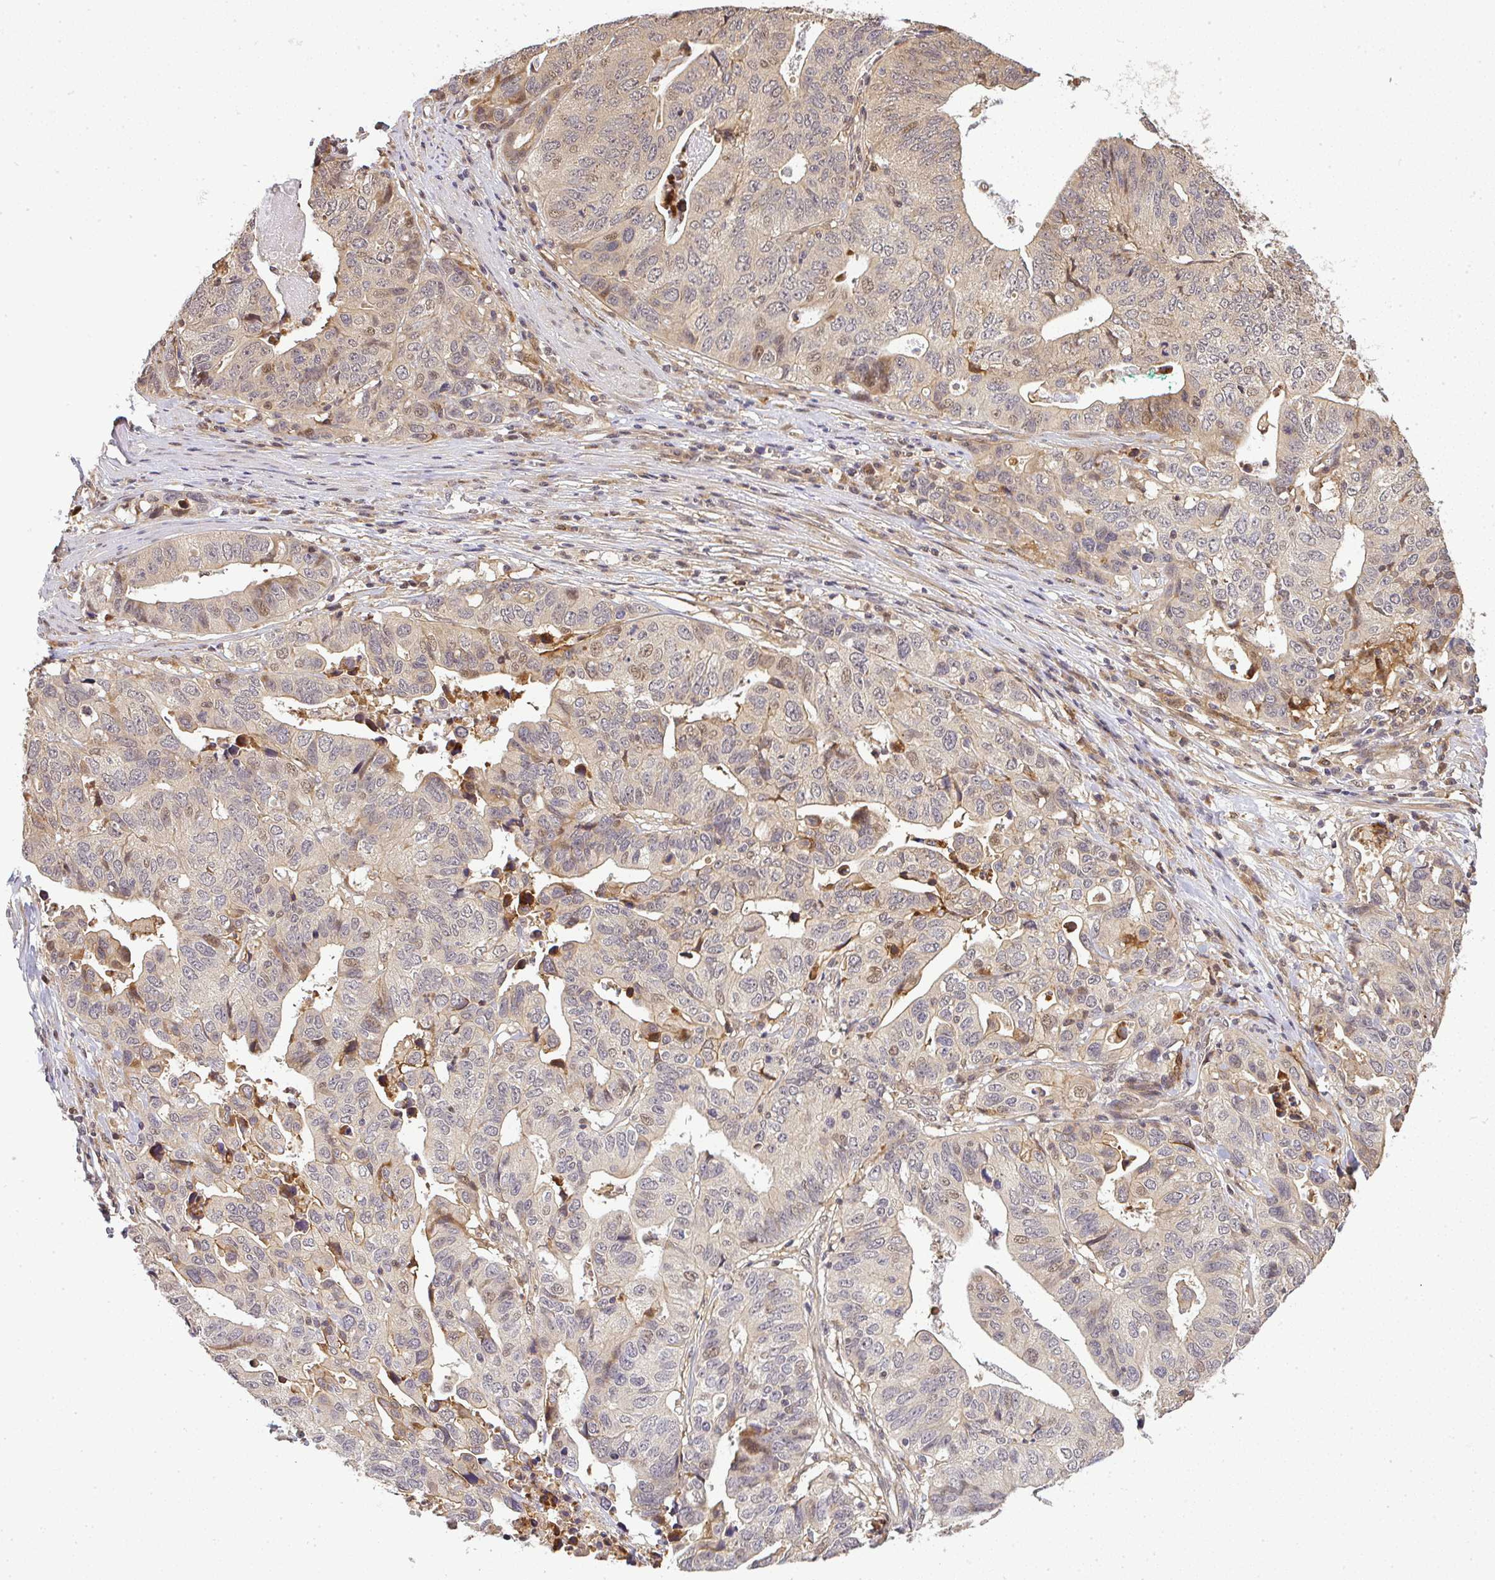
{"staining": {"intensity": "weak", "quantity": "<25%", "location": "cytoplasmic/membranous"}, "tissue": "stomach cancer", "cell_type": "Tumor cells", "image_type": "cancer", "snomed": [{"axis": "morphology", "description": "Adenocarcinoma, NOS"}, {"axis": "topography", "description": "Stomach, upper"}], "caption": "High magnification brightfield microscopy of stomach cancer stained with DAB (brown) and counterstained with hematoxylin (blue): tumor cells show no significant staining.", "gene": "FAM153A", "patient": {"sex": "female", "age": 67}}